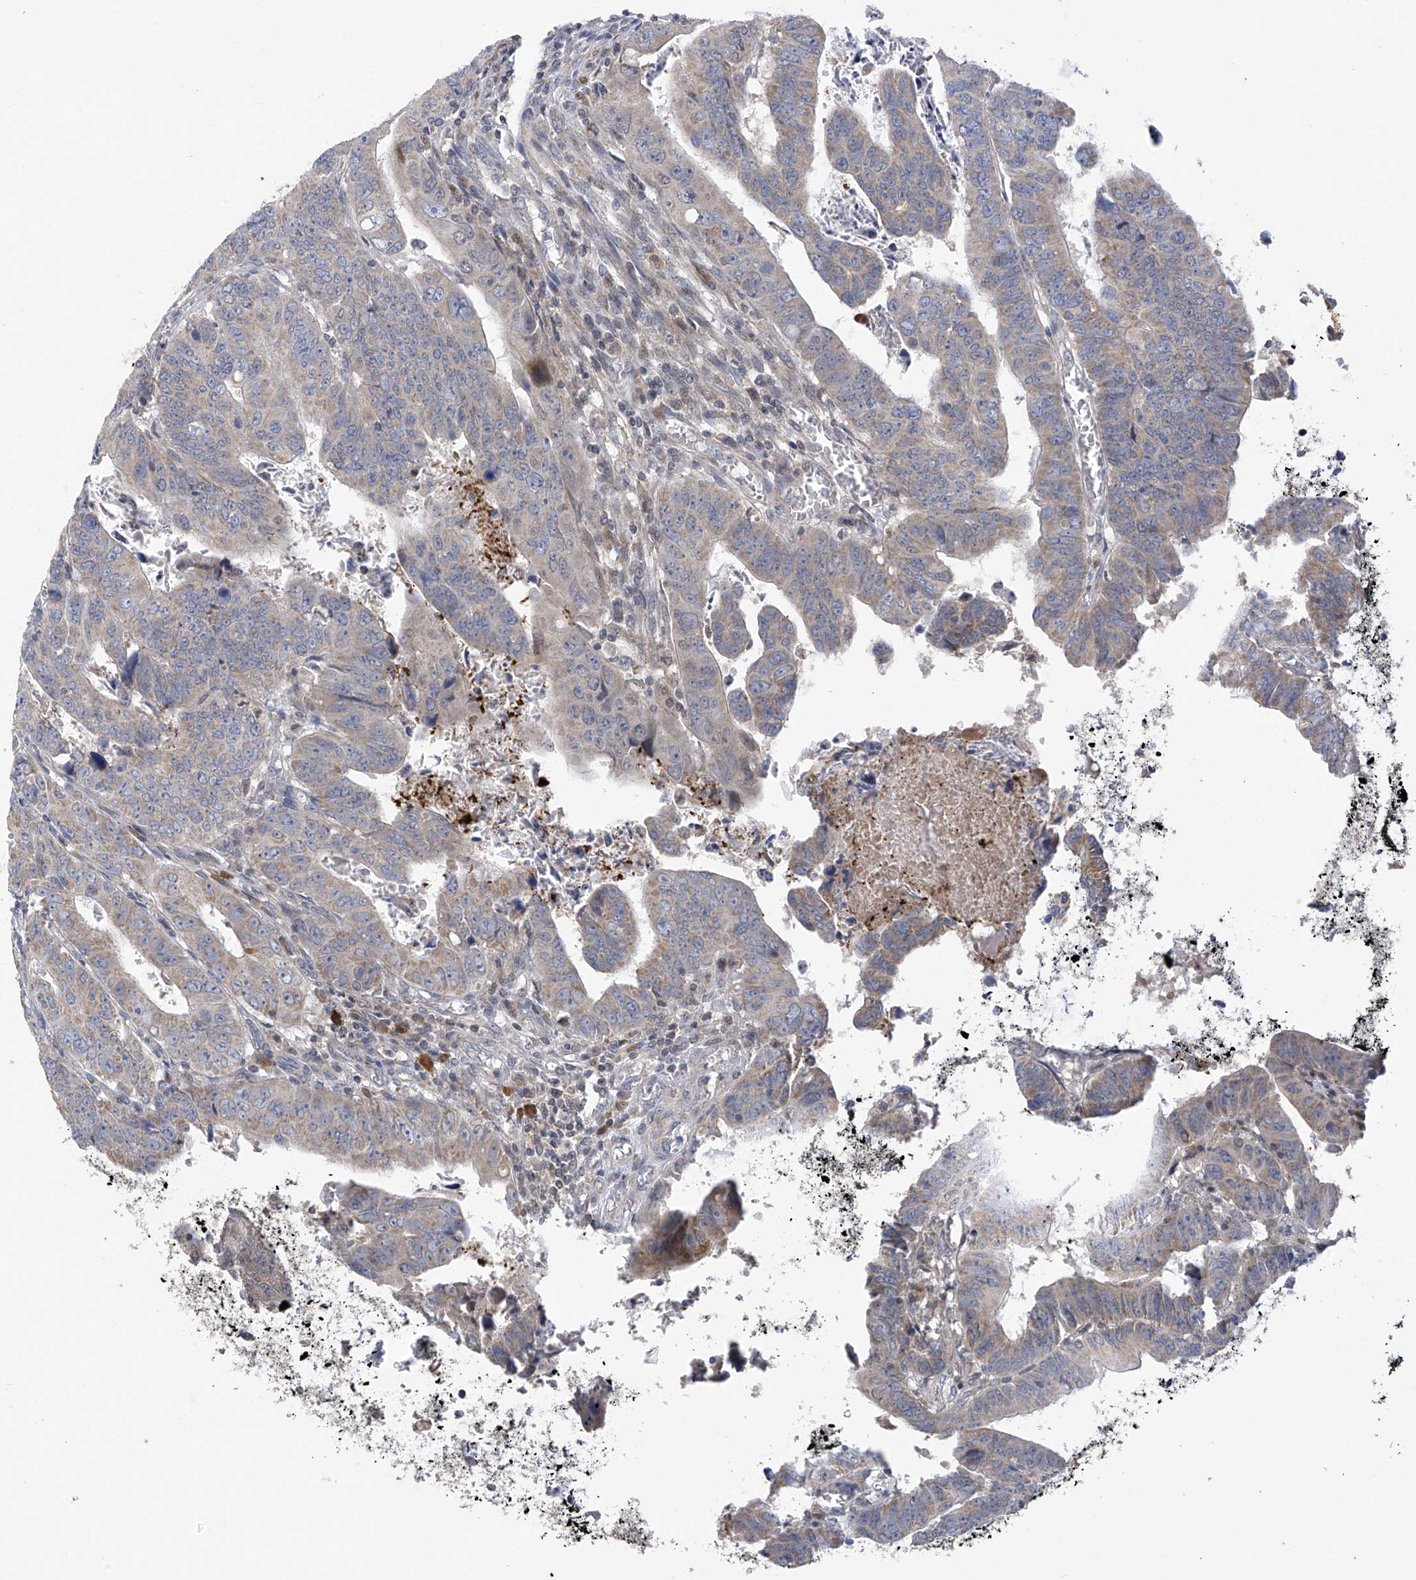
{"staining": {"intensity": "negative", "quantity": "none", "location": "none"}, "tissue": "colorectal cancer", "cell_type": "Tumor cells", "image_type": "cancer", "snomed": [{"axis": "morphology", "description": "Normal tissue, NOS"}, {"axis": "morphology", "description": "Adenocarcinoma, NOS"}, {"axis": "topography", "description": "Rectum"}], "caption": "Protein analysis of adenocarcinoma (colorectal) exhibits no significant staining in tumor cells.", "gene": "SLCO4A1", "patient": {"sex": "female", "age": 65}}